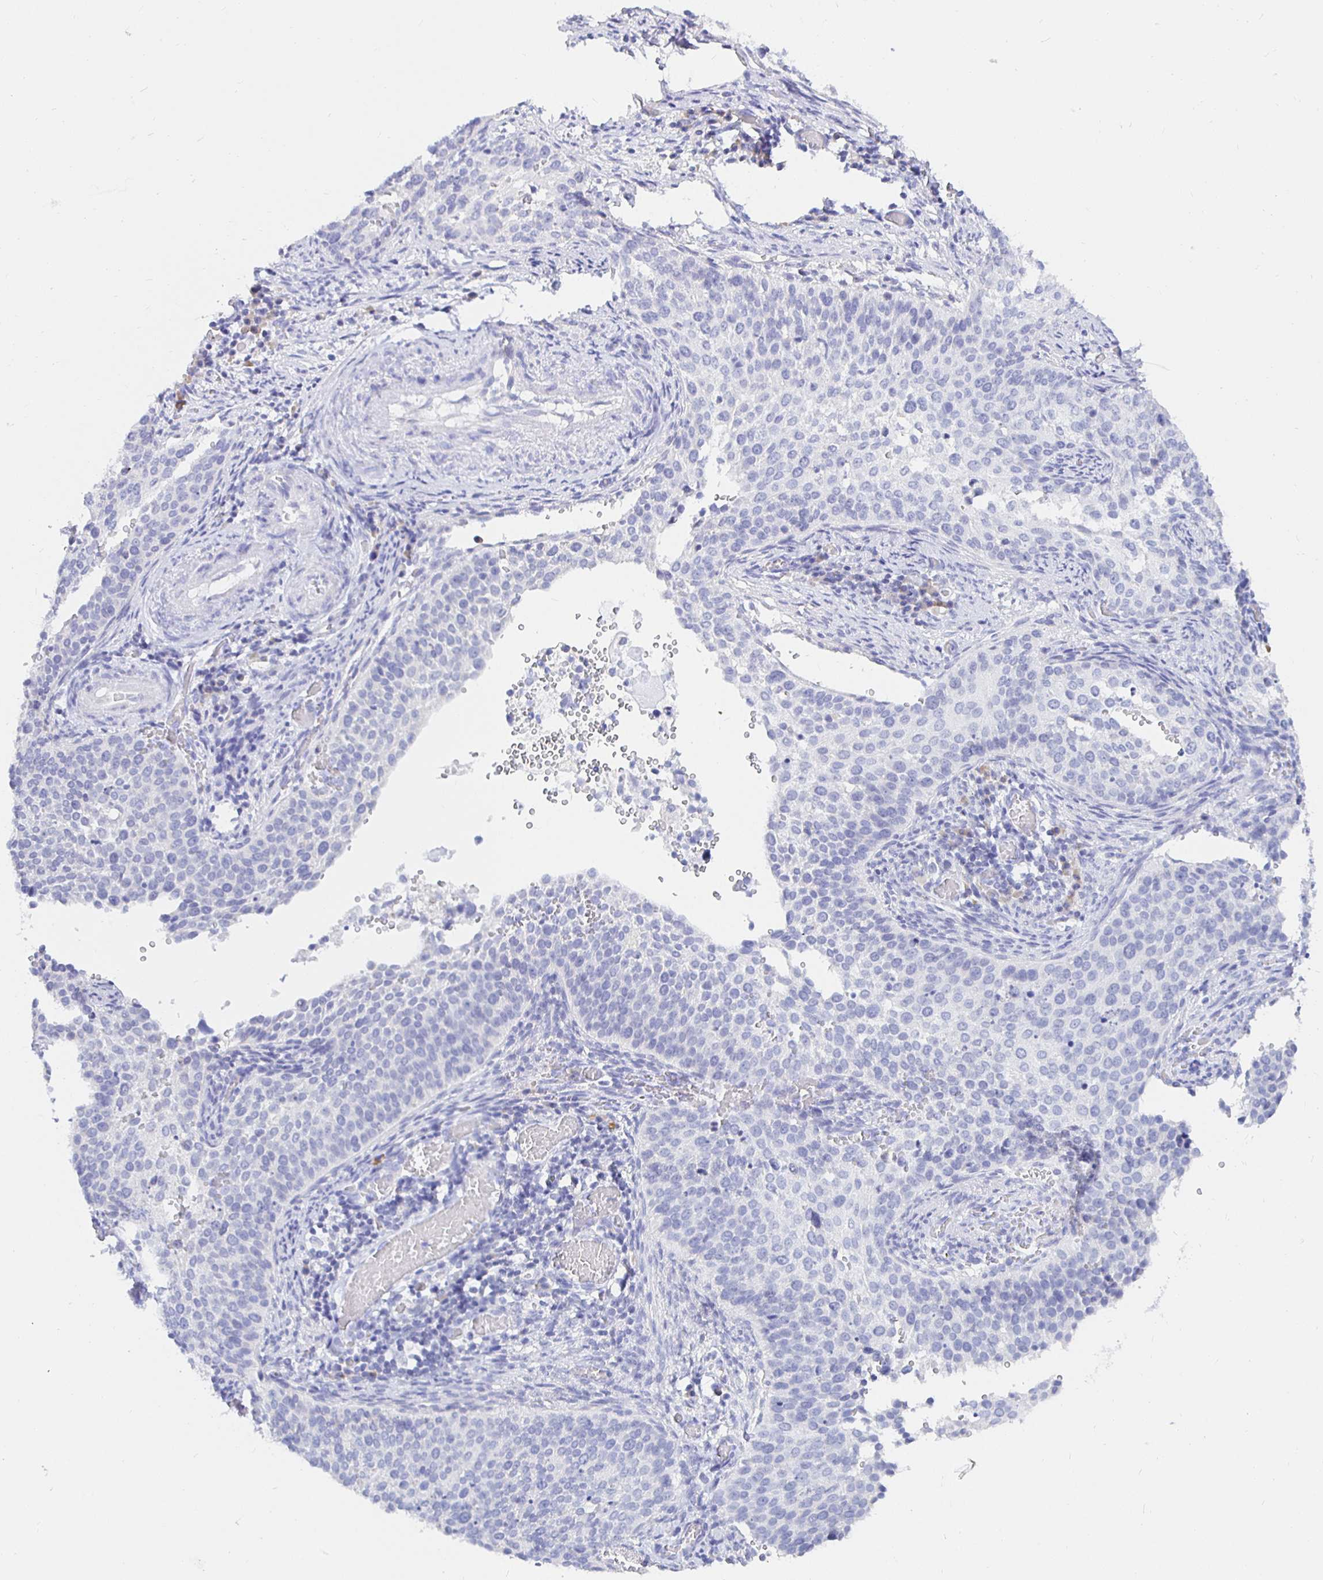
{"staining": {"intensity": "negative", "quantity": "none", "location": "none"}, "tissue": "cervical cancer", "cell_type": "Tumor cells", "image_type": "cancer", "snomed": [{"axis": "morphology", "description": "Squamous cell carcinoma, NOS"}, {"axis": "topography", "description": "Cervix"}], "caption": "Protein analysis of cervical cancer reveals no significant positivity in tumor cells.", "gene": "UMOD", "patient": {"sex": "female", "age": 44}}